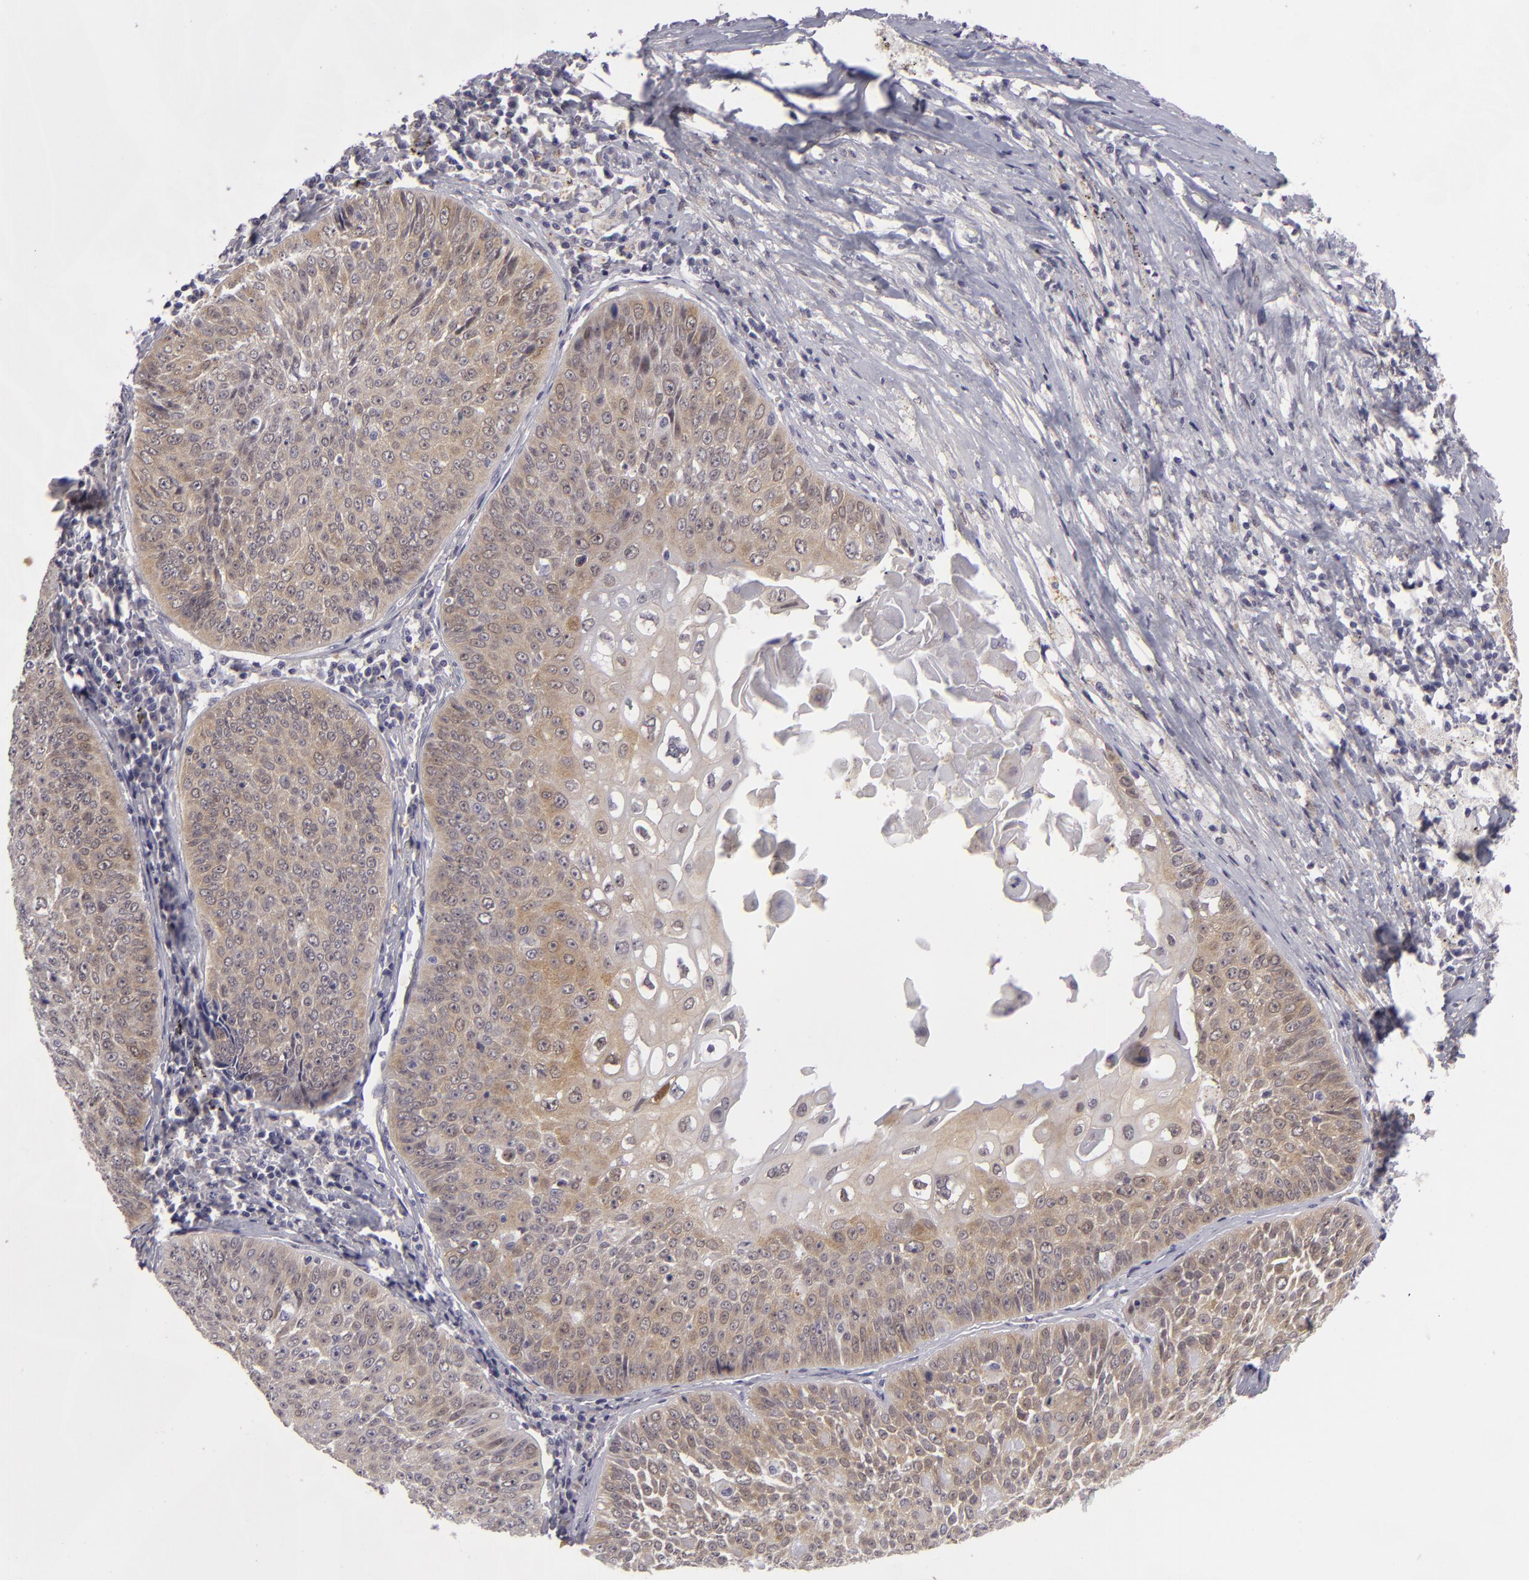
{"staining": {"intensity": "weak", "quantity": ">75%", "location": "cytoplasmic/membranous"}, "tissue": "lung cancer", "cell_type": "Tumor cells", "image_type": "cancer", "snomed": [{"axis": "morphology", "description": "Adenocarcinoma, NOS"}, {"axis": "topography", "description": "Lung"}], "caption": "A brown stain labels weak cytoplasmic/membranous staining of a protein in adenocarcinoma (lung) tumor cells.", "gene": "EFS", "patient": {"sex": "male", "age": 60}}